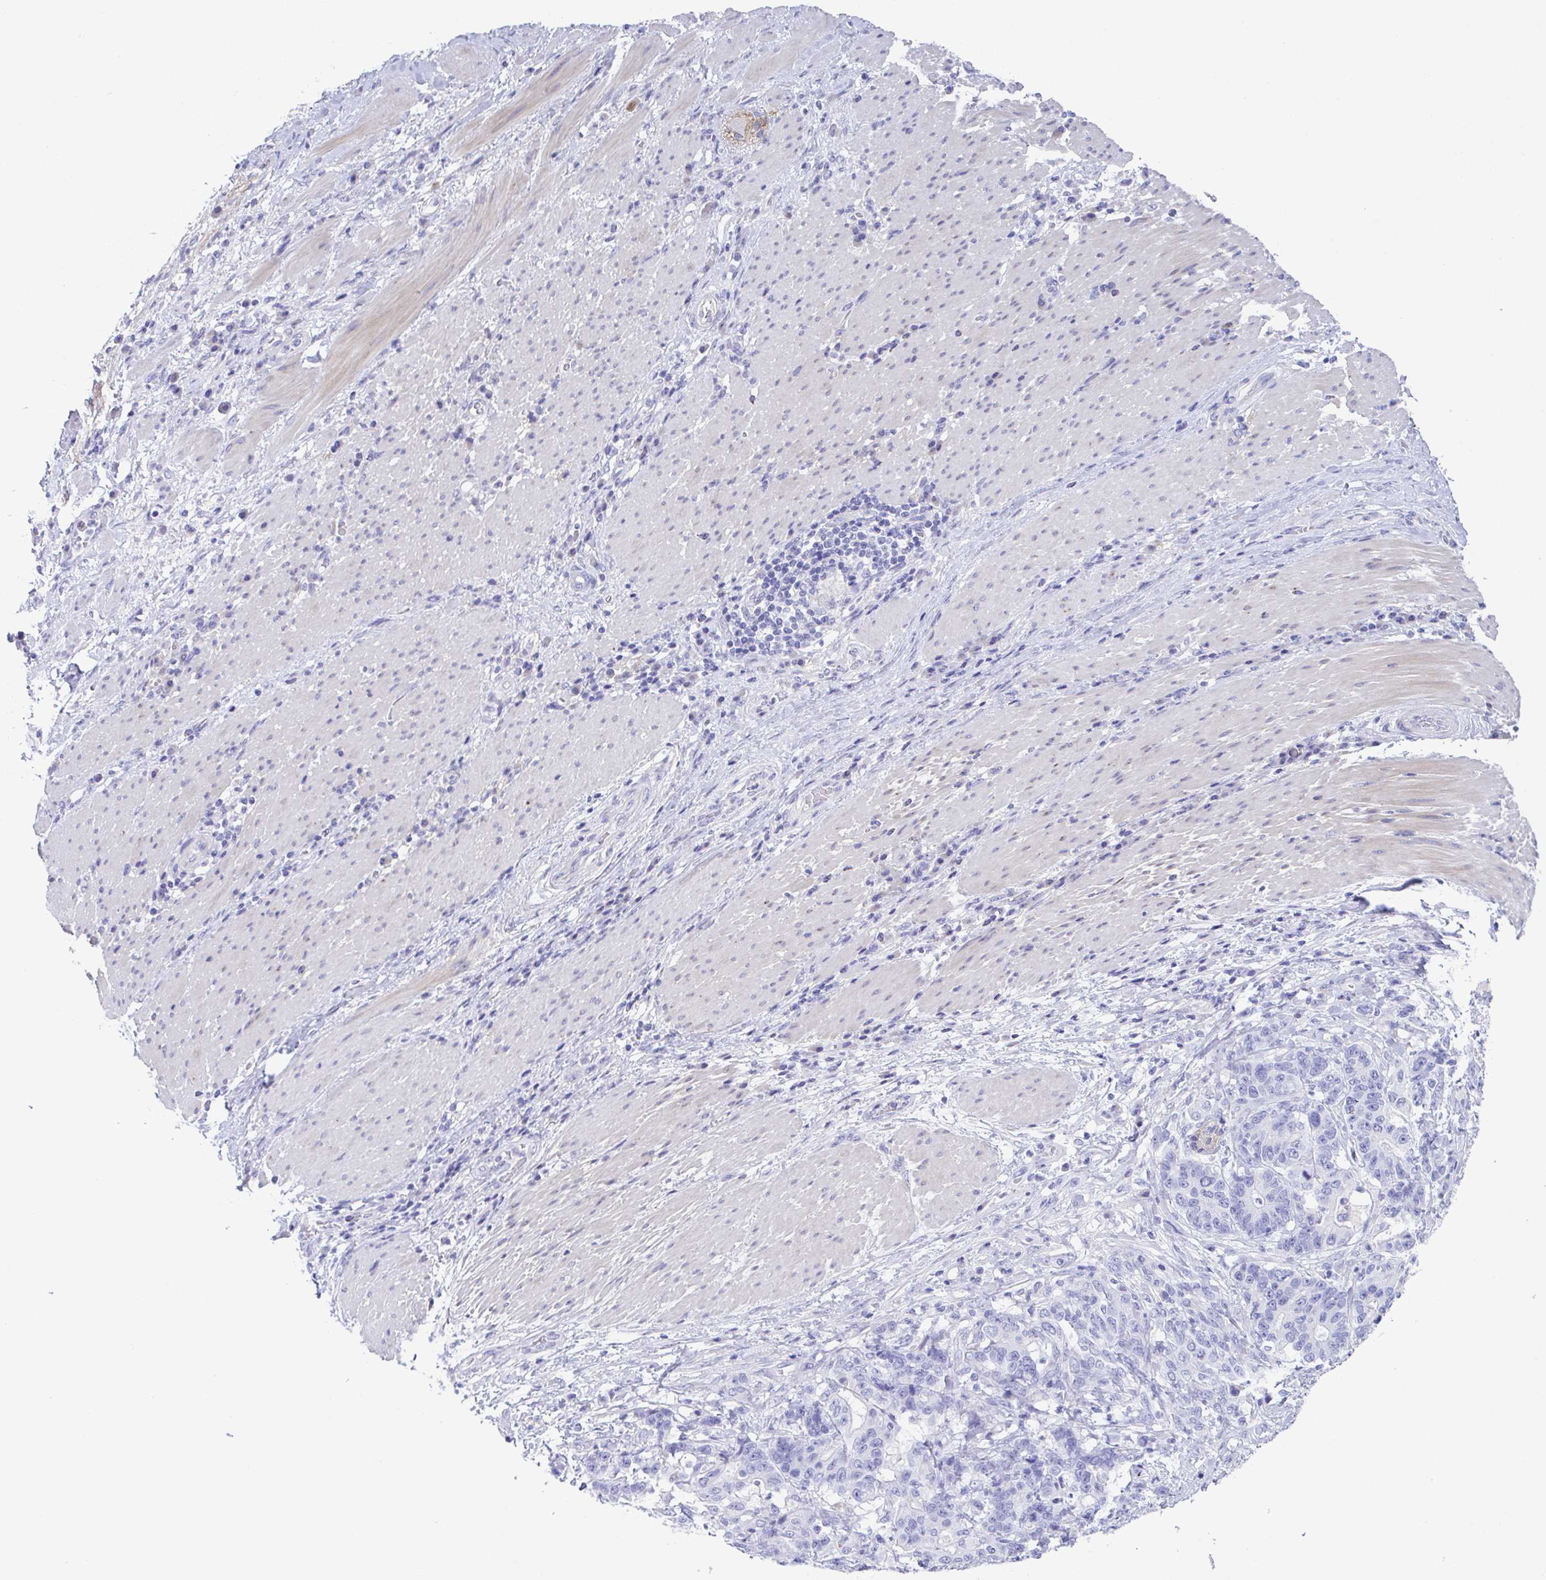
{"staining": {"intensity": "negative", "quantity": "none", "location": "none"}, "tissue": "stomach cancer", "cell_type": "Tumor cells", "image_type": "cancer", "snomed": [{"axis": "morphology", "description": "Normal tissue, NOS"}, {"axis": "morphology", "description": "Adenocarcinoma, NOS"}, {"axis": "topography", "description": "Stomach"}], "caption": "Human stomach cancer (adenocarcinoma) stained for a protein using IHC exhibits no positivity in tumor cells.", "gene": "SLC16A6", "patient": {"sex": "female", "age": 64}}